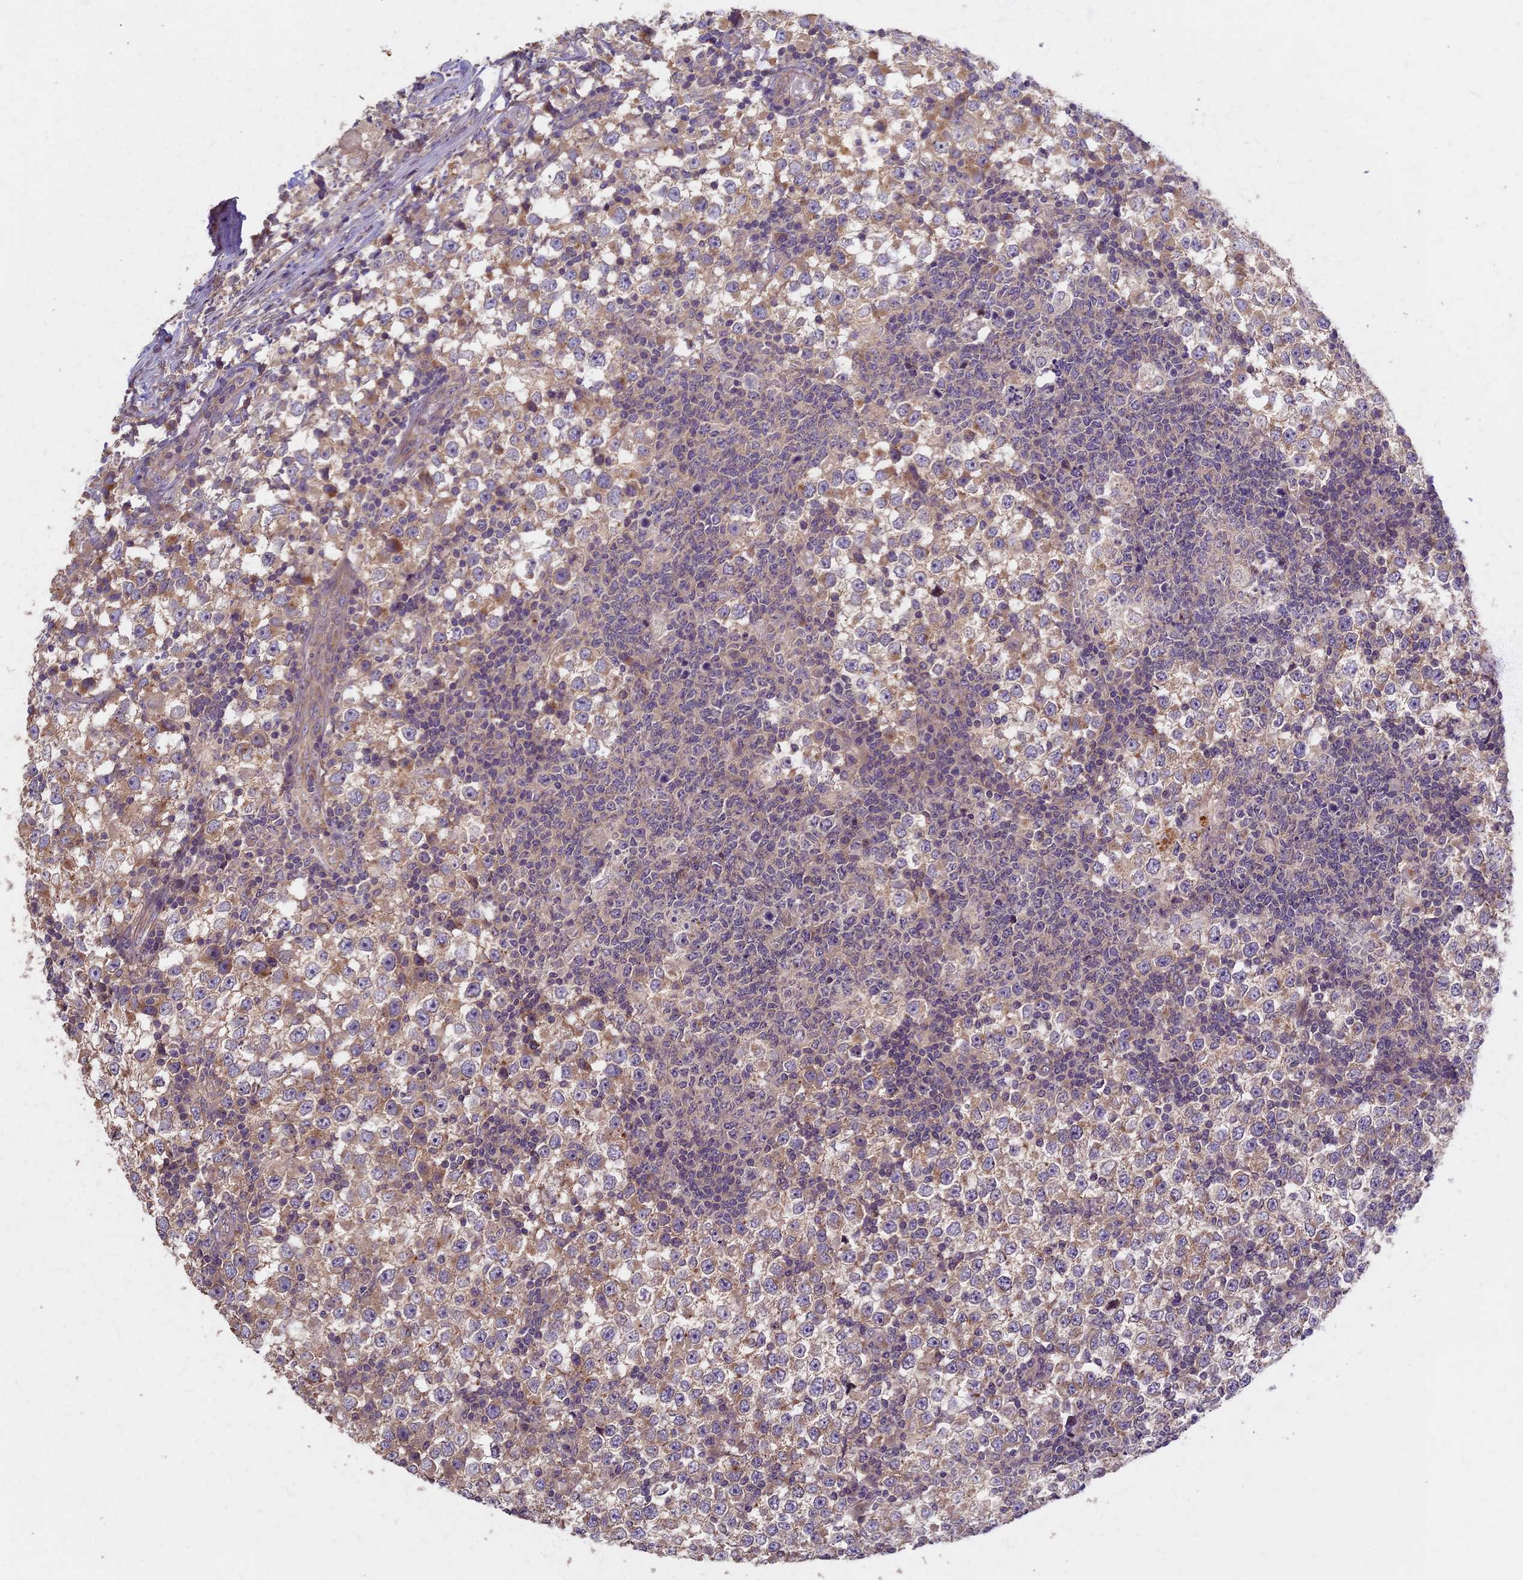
{"staining": {"intensity": "weak", "quantity": "25%-75%", "location": "cytoplasmic/membranous"}, "tissue": "testis cancer", "cell_type": "Tumor cells", "image_type": "cancer", "snomed": [{"axis": "morphology", "description": "Seminoma, NOS"}, {"axis": "topography", "description": "Testis"}], "caption": "There is low levels of weak cytoplasmic/membranous expression in tumor cells of testis cancer, as demonstrated by immunohistochemical staining (brown color).", "gene": "AP4E1", "patient": {"sex": "male", "age": 65}}